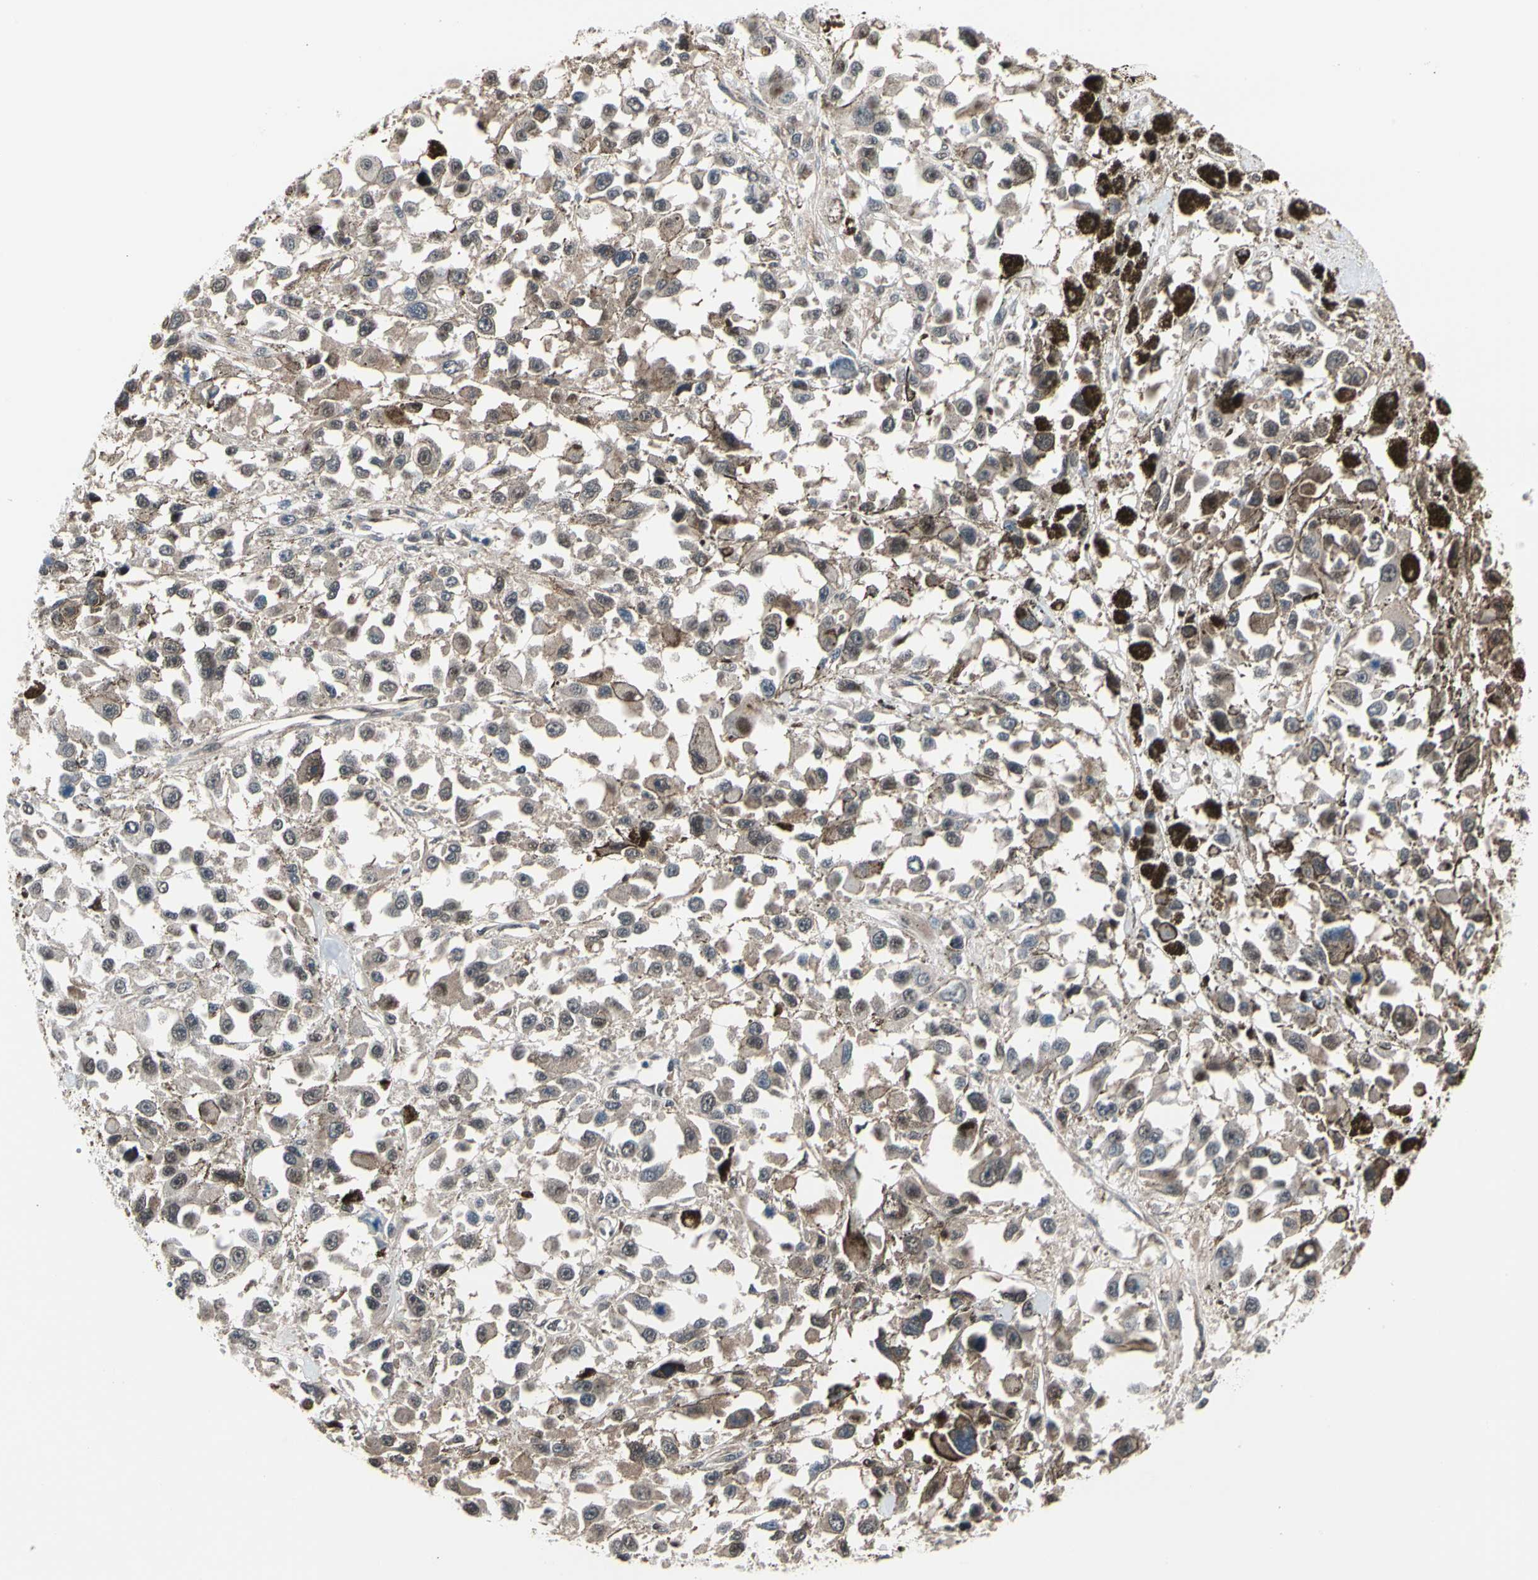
{"staining": {"intensity": "weak", "quantity": "25%-75%", "location": "cytoplasmic/membranous,nuclear"}, "tissue": "melanoma", "cell_type": "Tumor cells", "image_type": "cancer", "snomed": [{"axis": "morphology", "description": "Malignant melanoma, Metastatic site"}, {"axis": "topography", "description": "Lymph node"}], "caption": "The image reveals a brown stain indicating the presence of a protein in the cytoplasmic/membranous and nuclear of tumor cells in melanoma.", "gene": "PSMA2", "patient": {"sex": "male", "age": 59}}